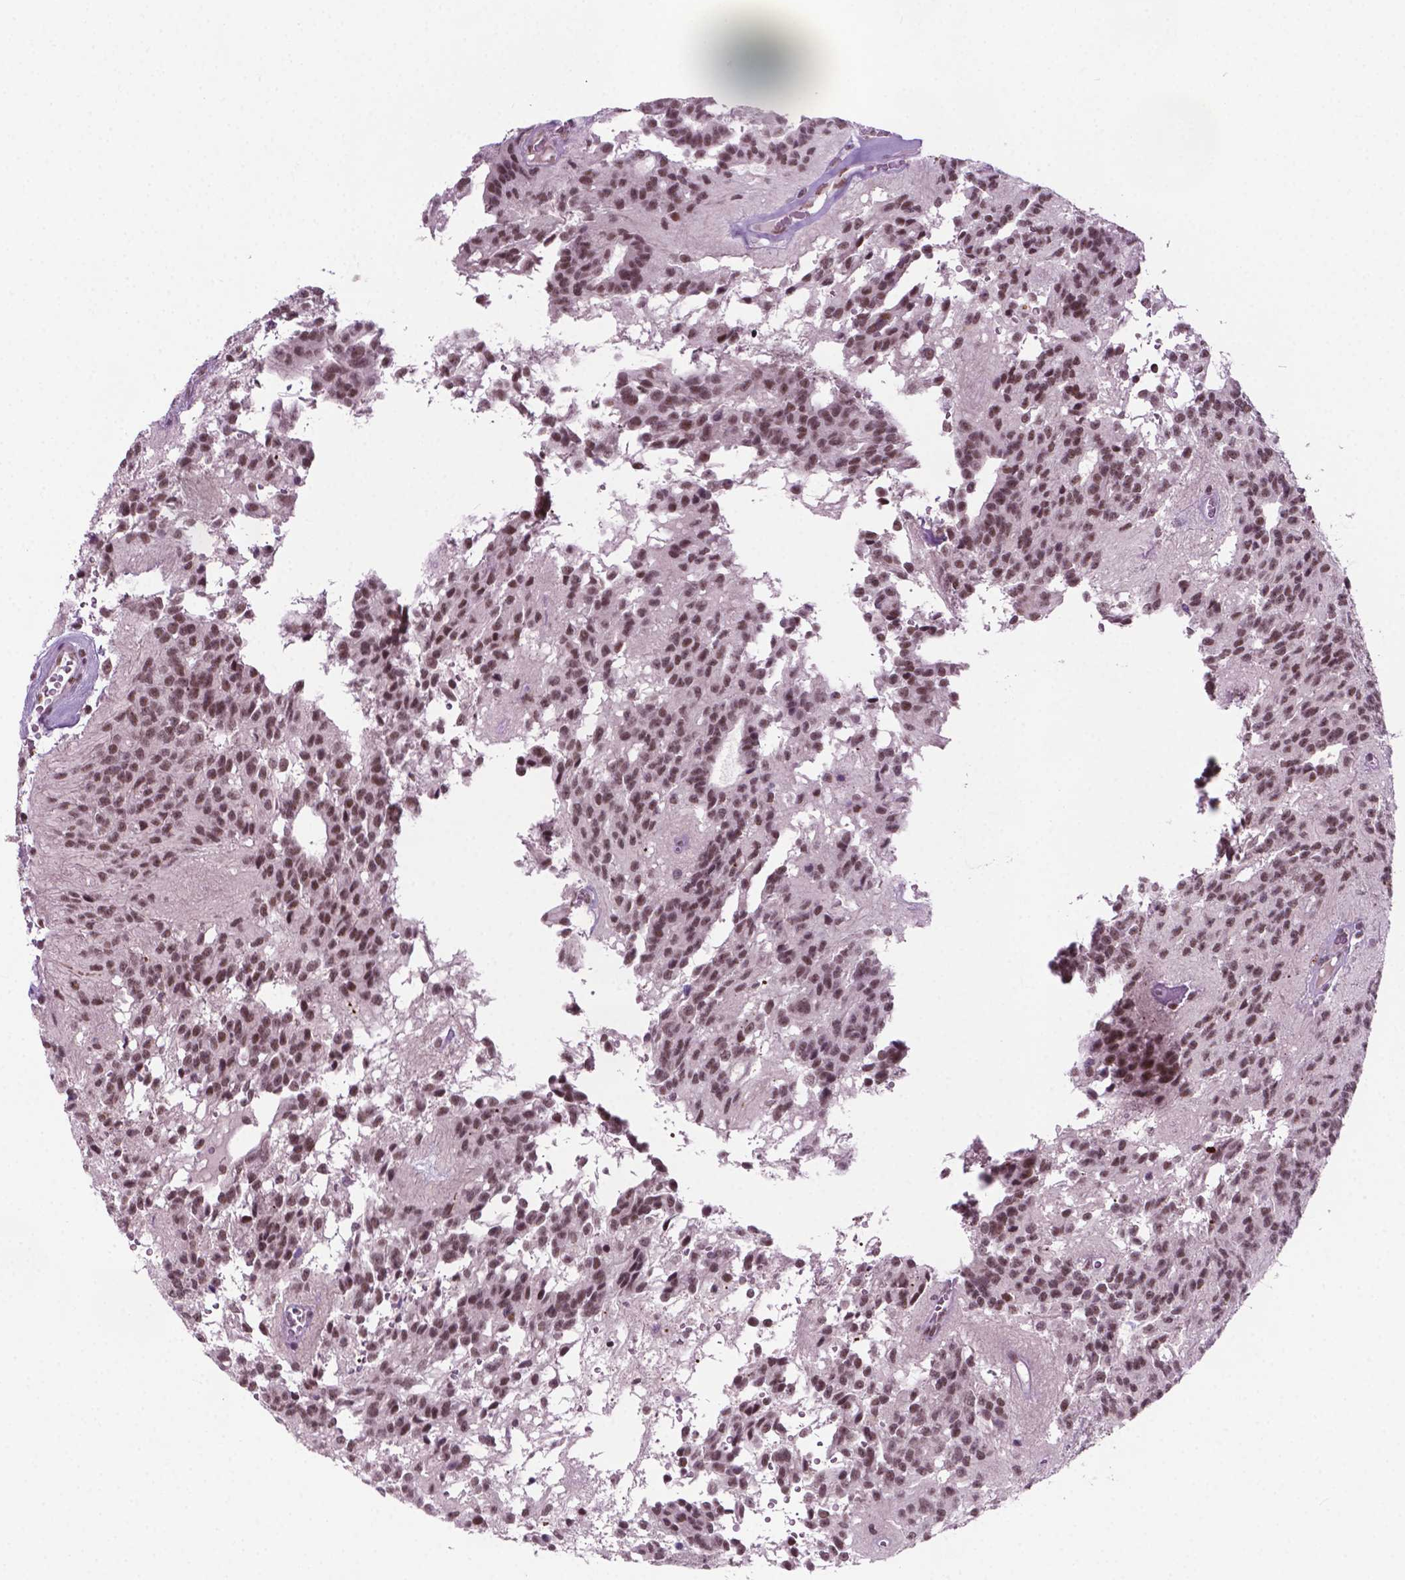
{"staining": {"intensity": "moderate", "quantity": ">75%", "location": "nuclear"}, "tissue": "glioma", "cell_type": "Tumor cells", "image_type": "cancer", "snomed": [{"axis": "morphology", "description": "Glioma, malignant, Low grade"}, {"axis": "topography", "description": "Brain"}], "caption": "Low-grade glioma (malignant) was stained to show a protein in brown. There is medium levels of moderate nuclear positivity in approximately >75% of tumor cells. The staining was performed using DAB, with brown indicating positive protein expression. Nuclei are stained blue with hematoxylin.", "gene": "PHAX", "patient": {"sex": "male", "age": 31}}